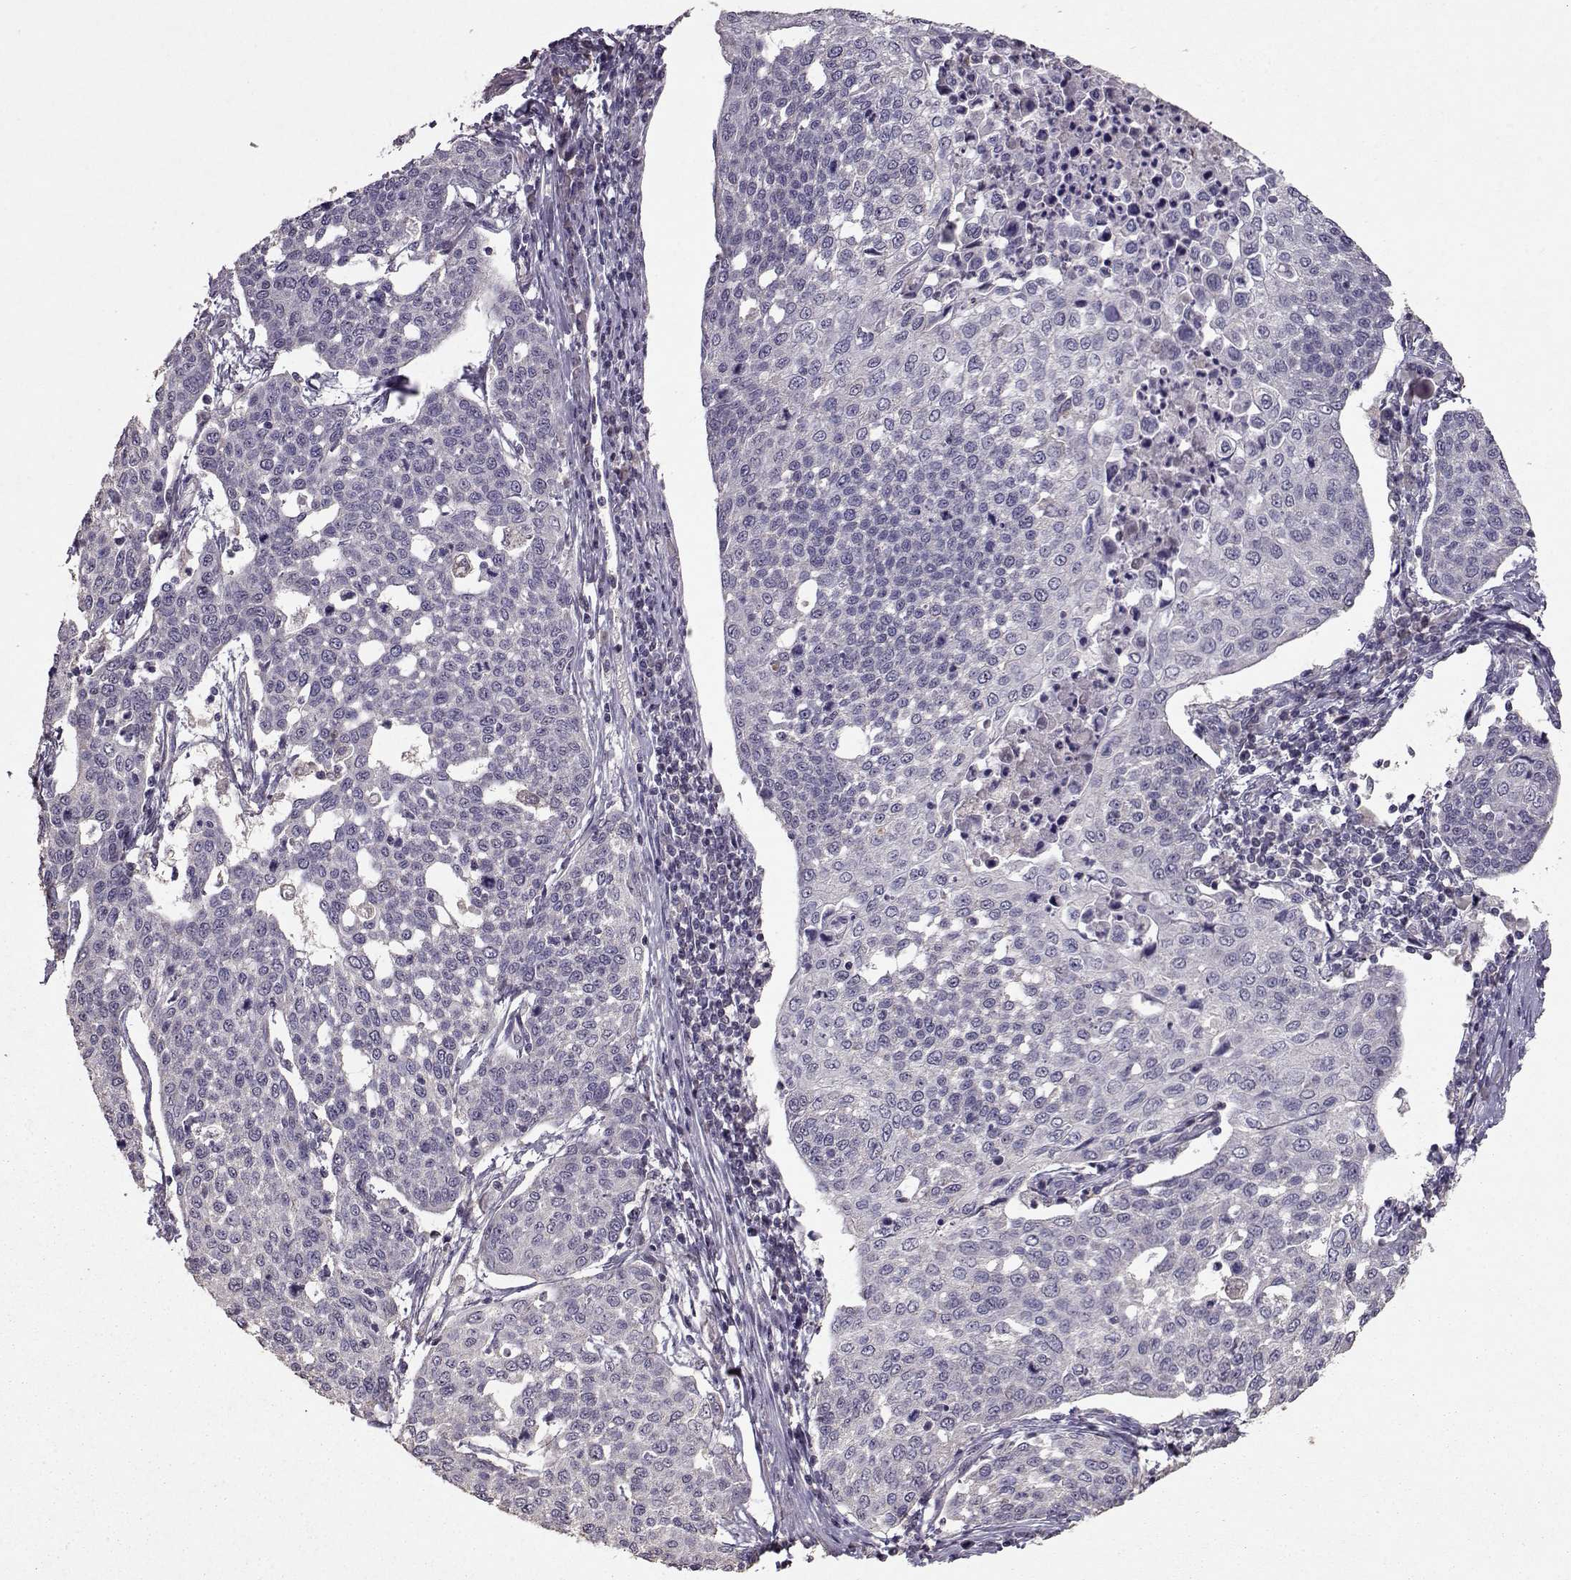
{"staining": {"intensity": "negative", "quantity": "none", "location": "none"}, "tissue": "cervical cancer", "cell_type": "Tumor cells", "image_type": "cancer", "snomed": [{"axis": "morphology", "description": "Squamous cell carcinoma, NOS"}, {"axis": "topography", "description": "Cervix"}], "caption": "Tumor cells are negative for protein expression in human cervical cancer. (Brightfield microscopy of DAB (3,3'-diaminobenzidine) immunohistochemistry at high magnification).", "gene": "PMCH", "patient": {"sex": "female", "age": 34}}